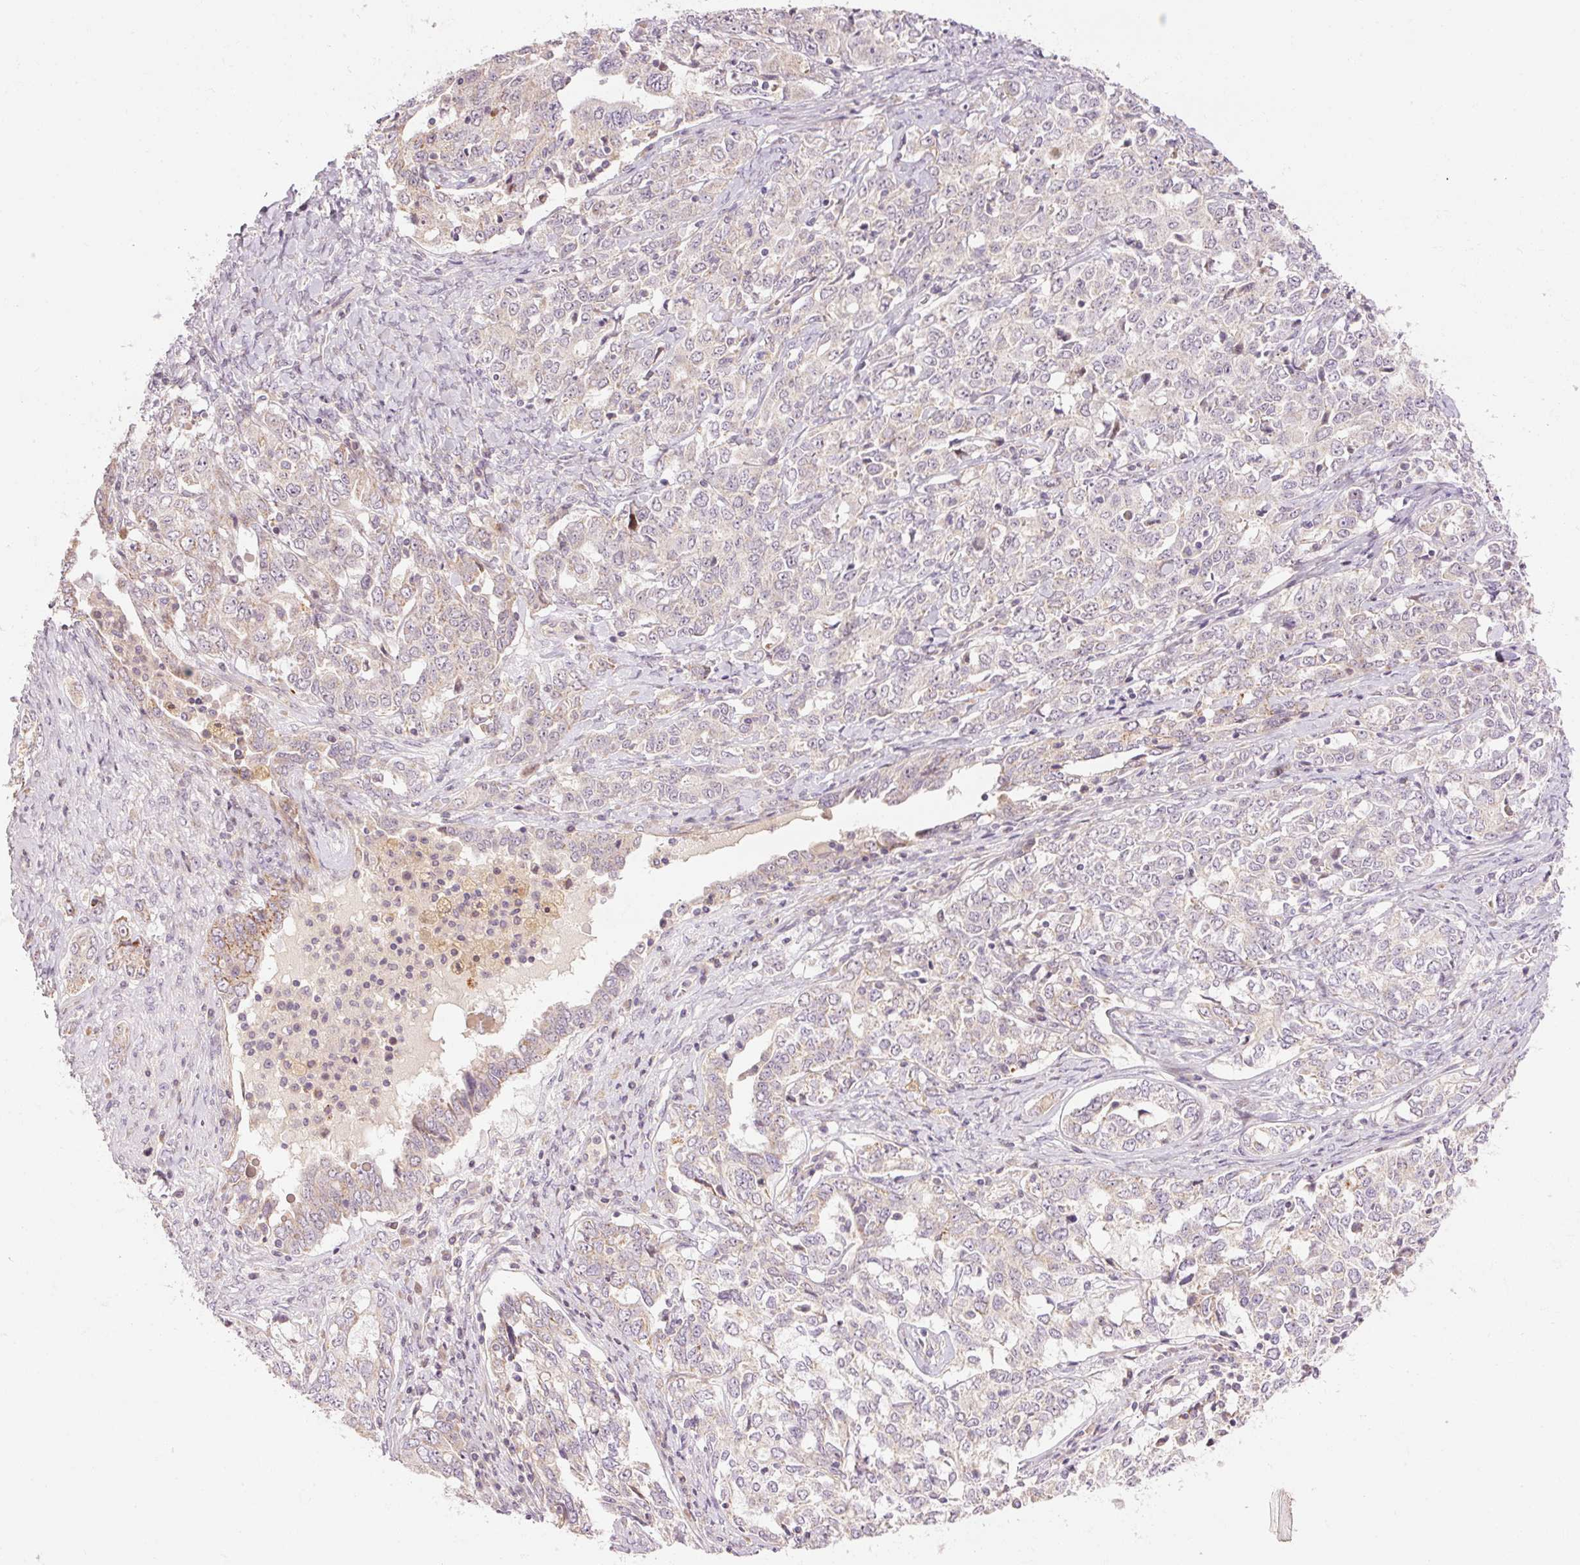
{"staining": {"intensity": "weak", "quantity": "25%-75%", "location": "cytoplasmic/membranous"}, "tissue": "ovarian cancer", "cell_type": "Tumor cells", "image_type": "cancer", "snomed": [{"axis": "morphology", "description": "Carcinoma, endometroid"}, {"axis": "topography", "description": "Ovary"}], "caption": "An IHC histopathology image of neoplastic tissue is shown. Protein staining in brown labels weak cytoplasmic/membranous positivity in ovarian endometroid carcinoma within tumor cells.", "gene": "SLC29A3", "patient": {"sex": "female", "age": 62}}